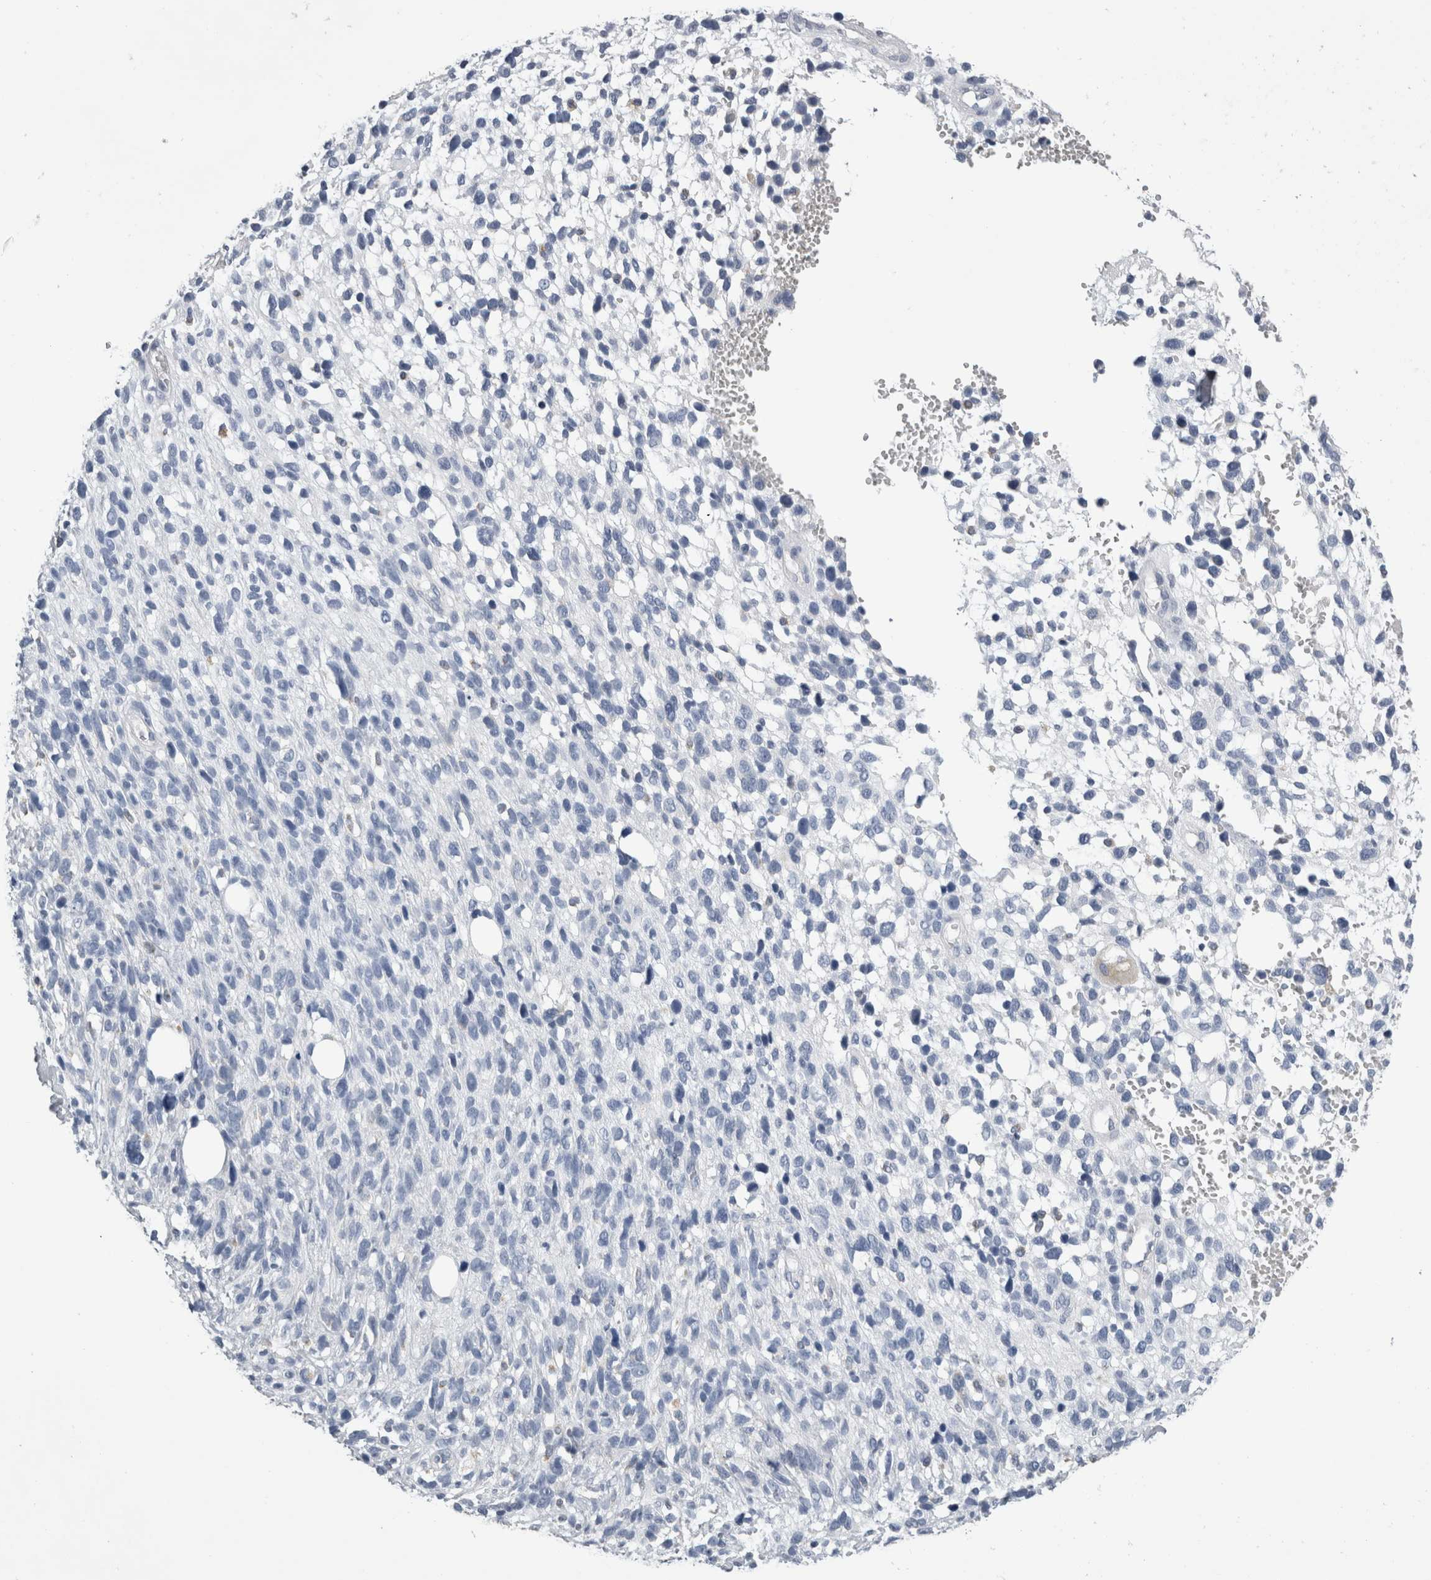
{"staining": {"intensity": "negative", "quantity": "none", "location": "none"}, "tissue": "melanoma", "cell_type": "Tumor cells", "image_type": "cancer", "snomed": [{"axis": "morphology", "description": "Malignant melanoma, NOS"}, {"axis": "topography", "description": "Skin"}], "caption": "A micrograph of malignant melanoma stained for a protein displays no brown staining in tumor cells.", "gene": "DHRS4", "patient": {"sex": "female", "age": 55}}